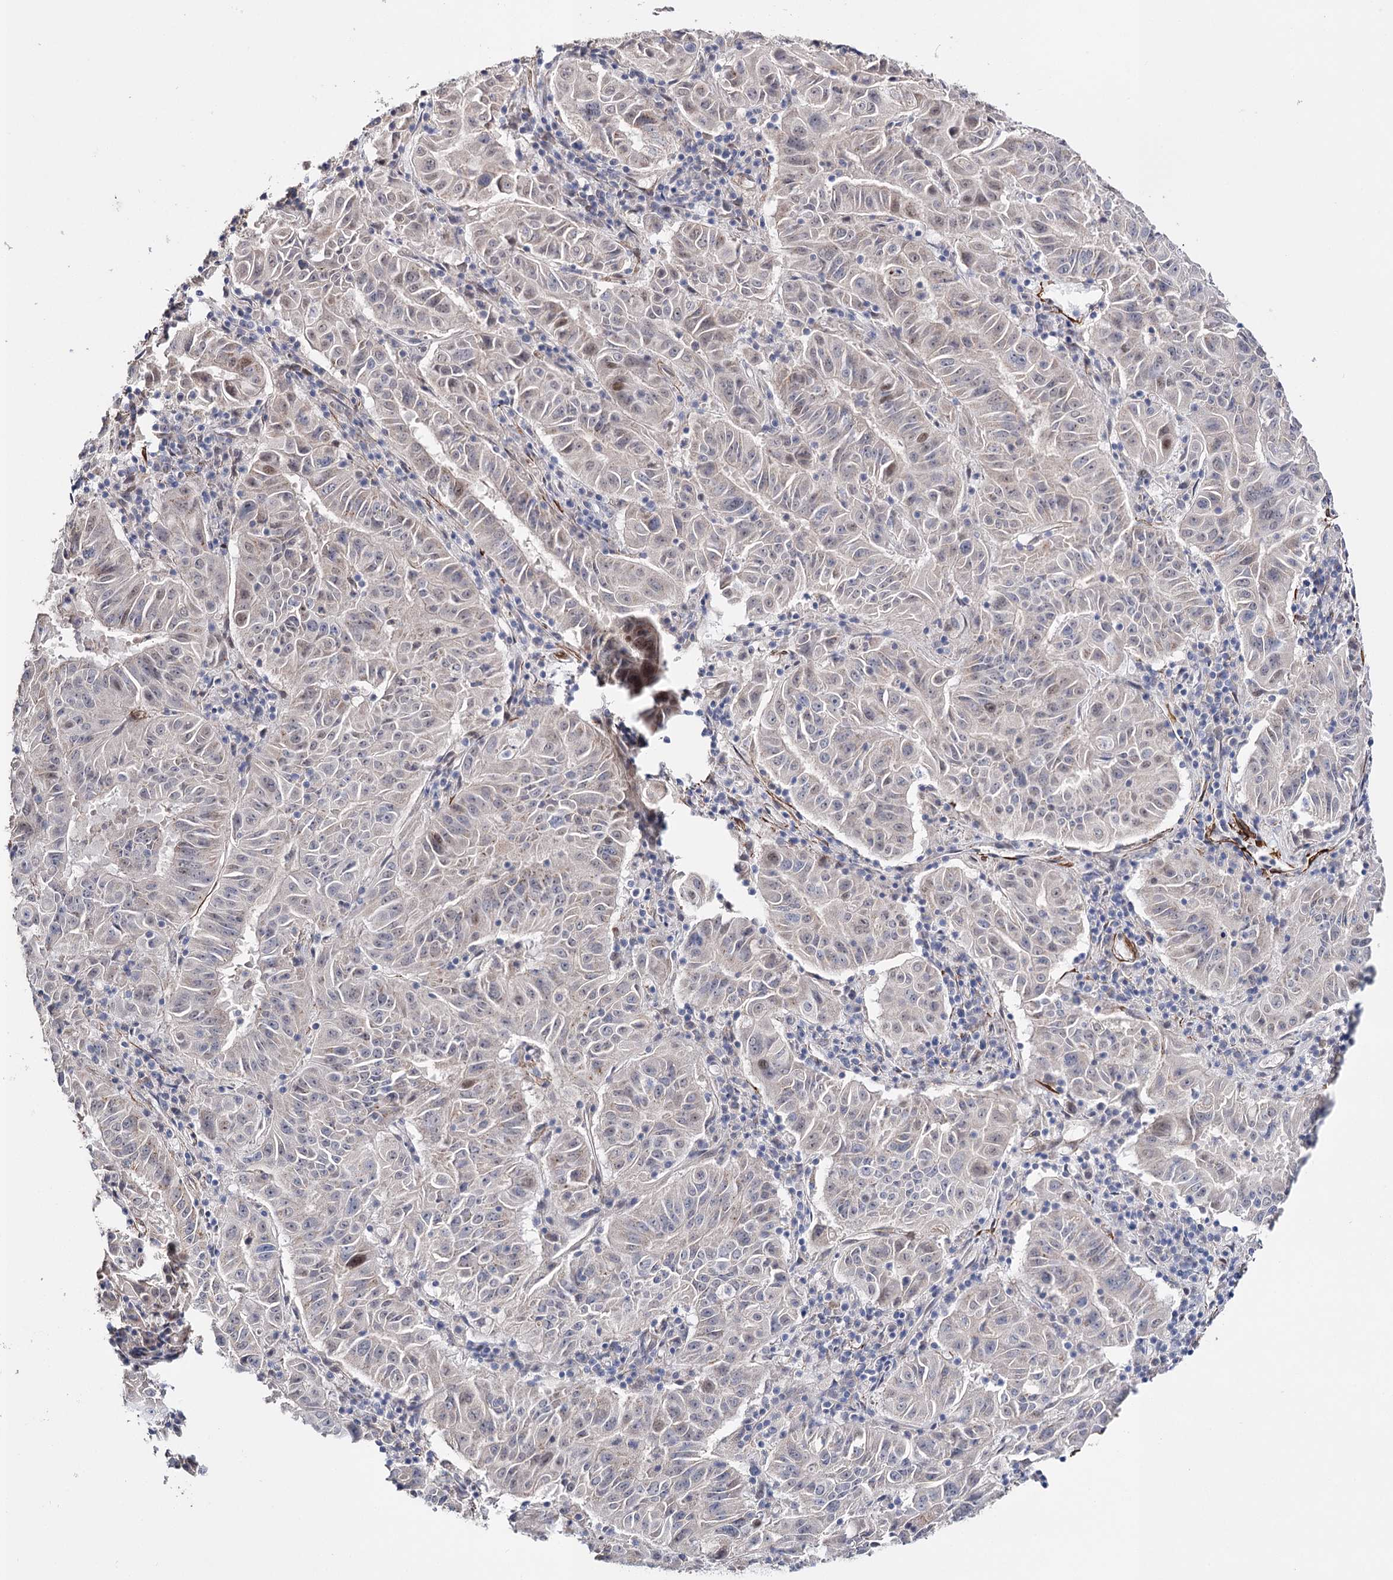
{"staining": {"intensity": "weak", "quantity": "<25%", "location": "nuclear"}, "tissue": "pancreatic cancer", "cell_type": "Tumor cells", "image_type": "cancer", "snomed": [{"axis": "morphology", "description": "Adenocarcinoma, NOS"}, {"axis": "topography", "description": "Pancreas"}], "caption": "An IHC image of pancreatic cancer is shown. There is no staining in tumor cells of pancreatic cancer. (DAB IHC visualized using brightfield microscopy, high magnification).", "gene": "CFAP46", "patient": {"sex": "male", "age": 63}}